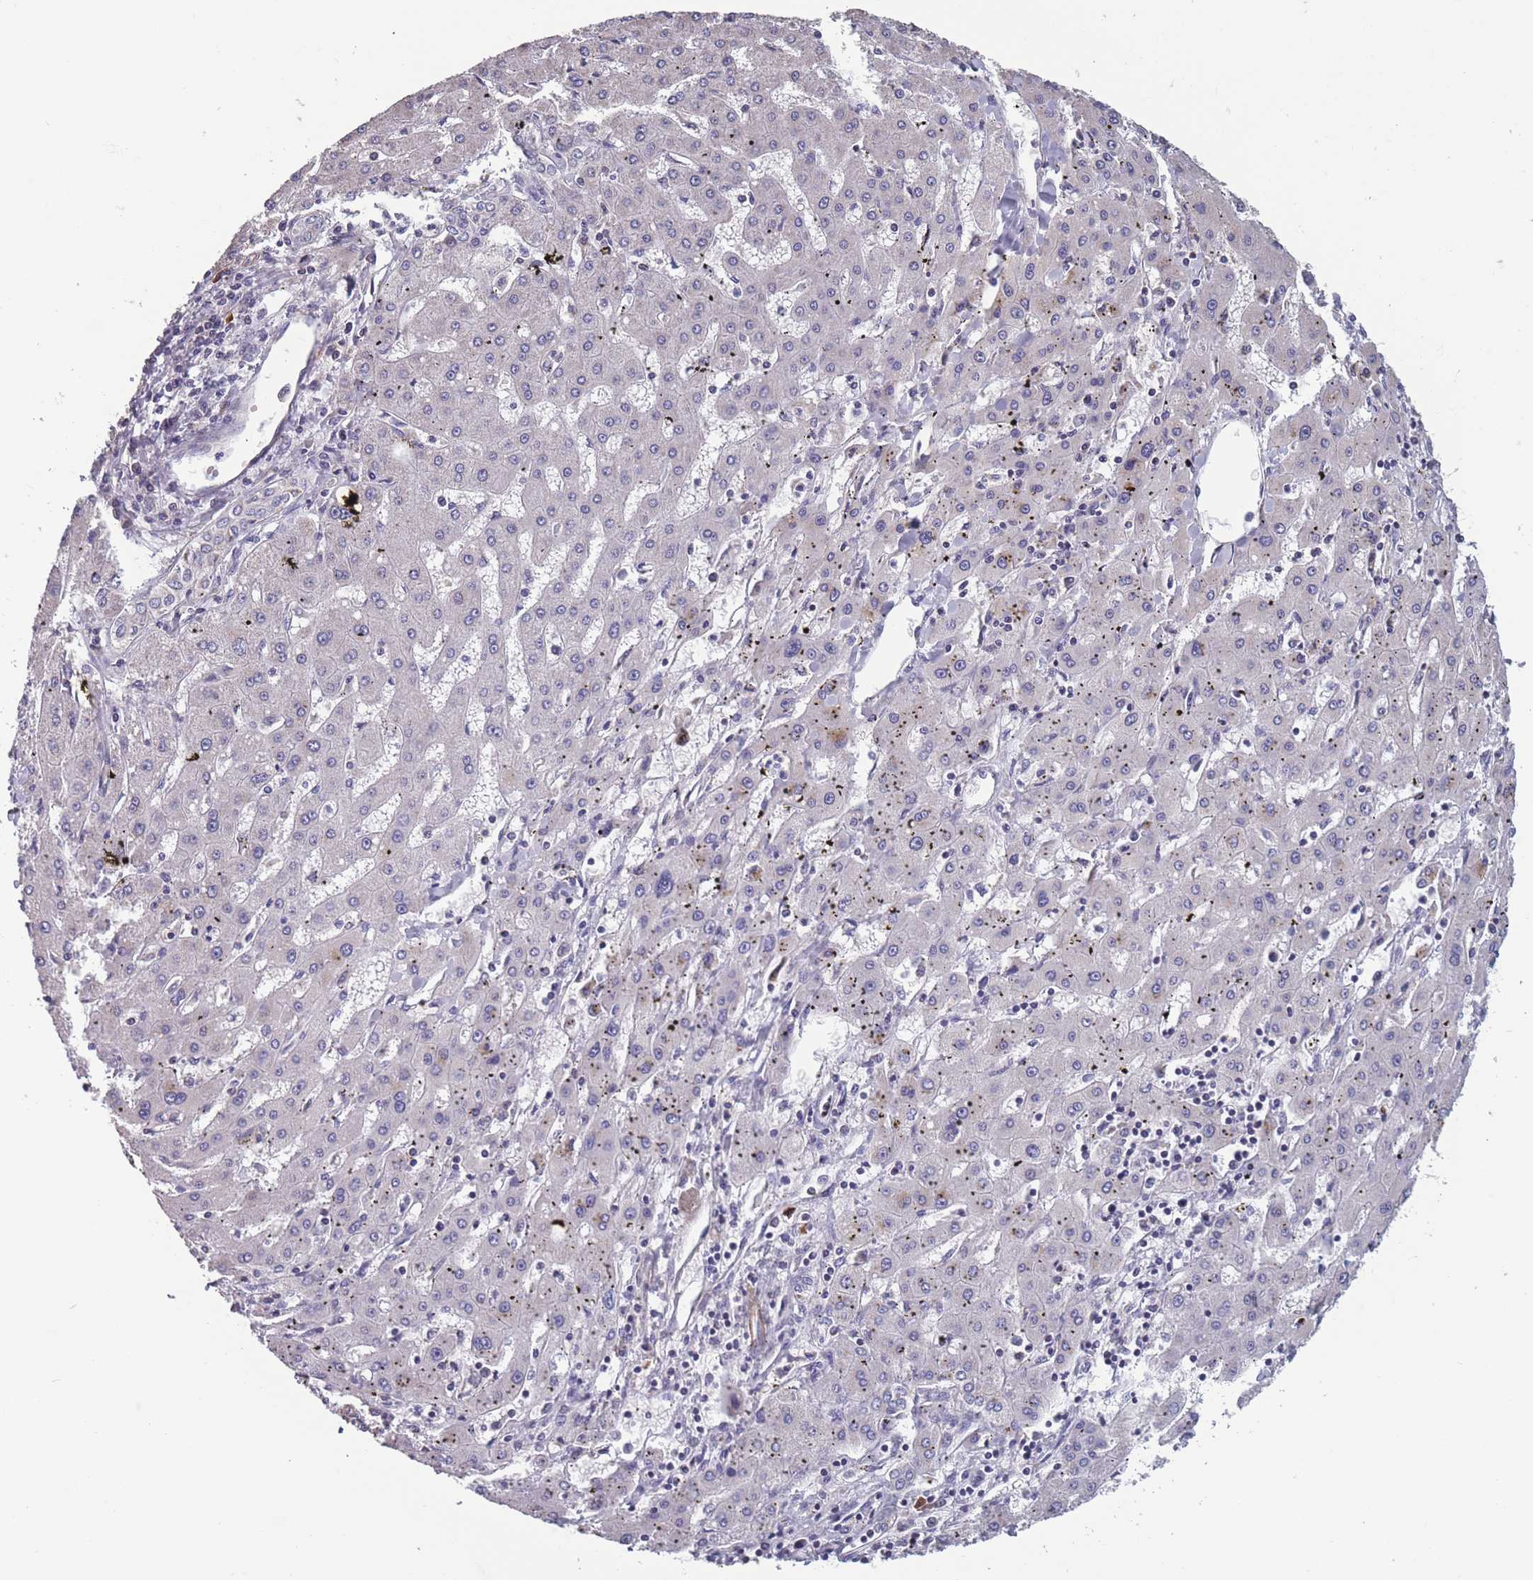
{"staining": {"intensity": "negative", "quantity": "none", "location": "none"}, "tissue": "liver cancer", "cell_type": "Tumor cells", "image_type": "cancer", "snomed": [{"axis": "morphology", "description": "Carcinoma, Hepatocellular, NOS"}, {"axis": "topography", "description": "Liver"}], "caption": "The photomicrograph exhibits no significant positivity in tumor cells of liver hepatocellular carcinoma.", "gene": "TOMM40L", "patient": {"sex": "male", "age": 72}}